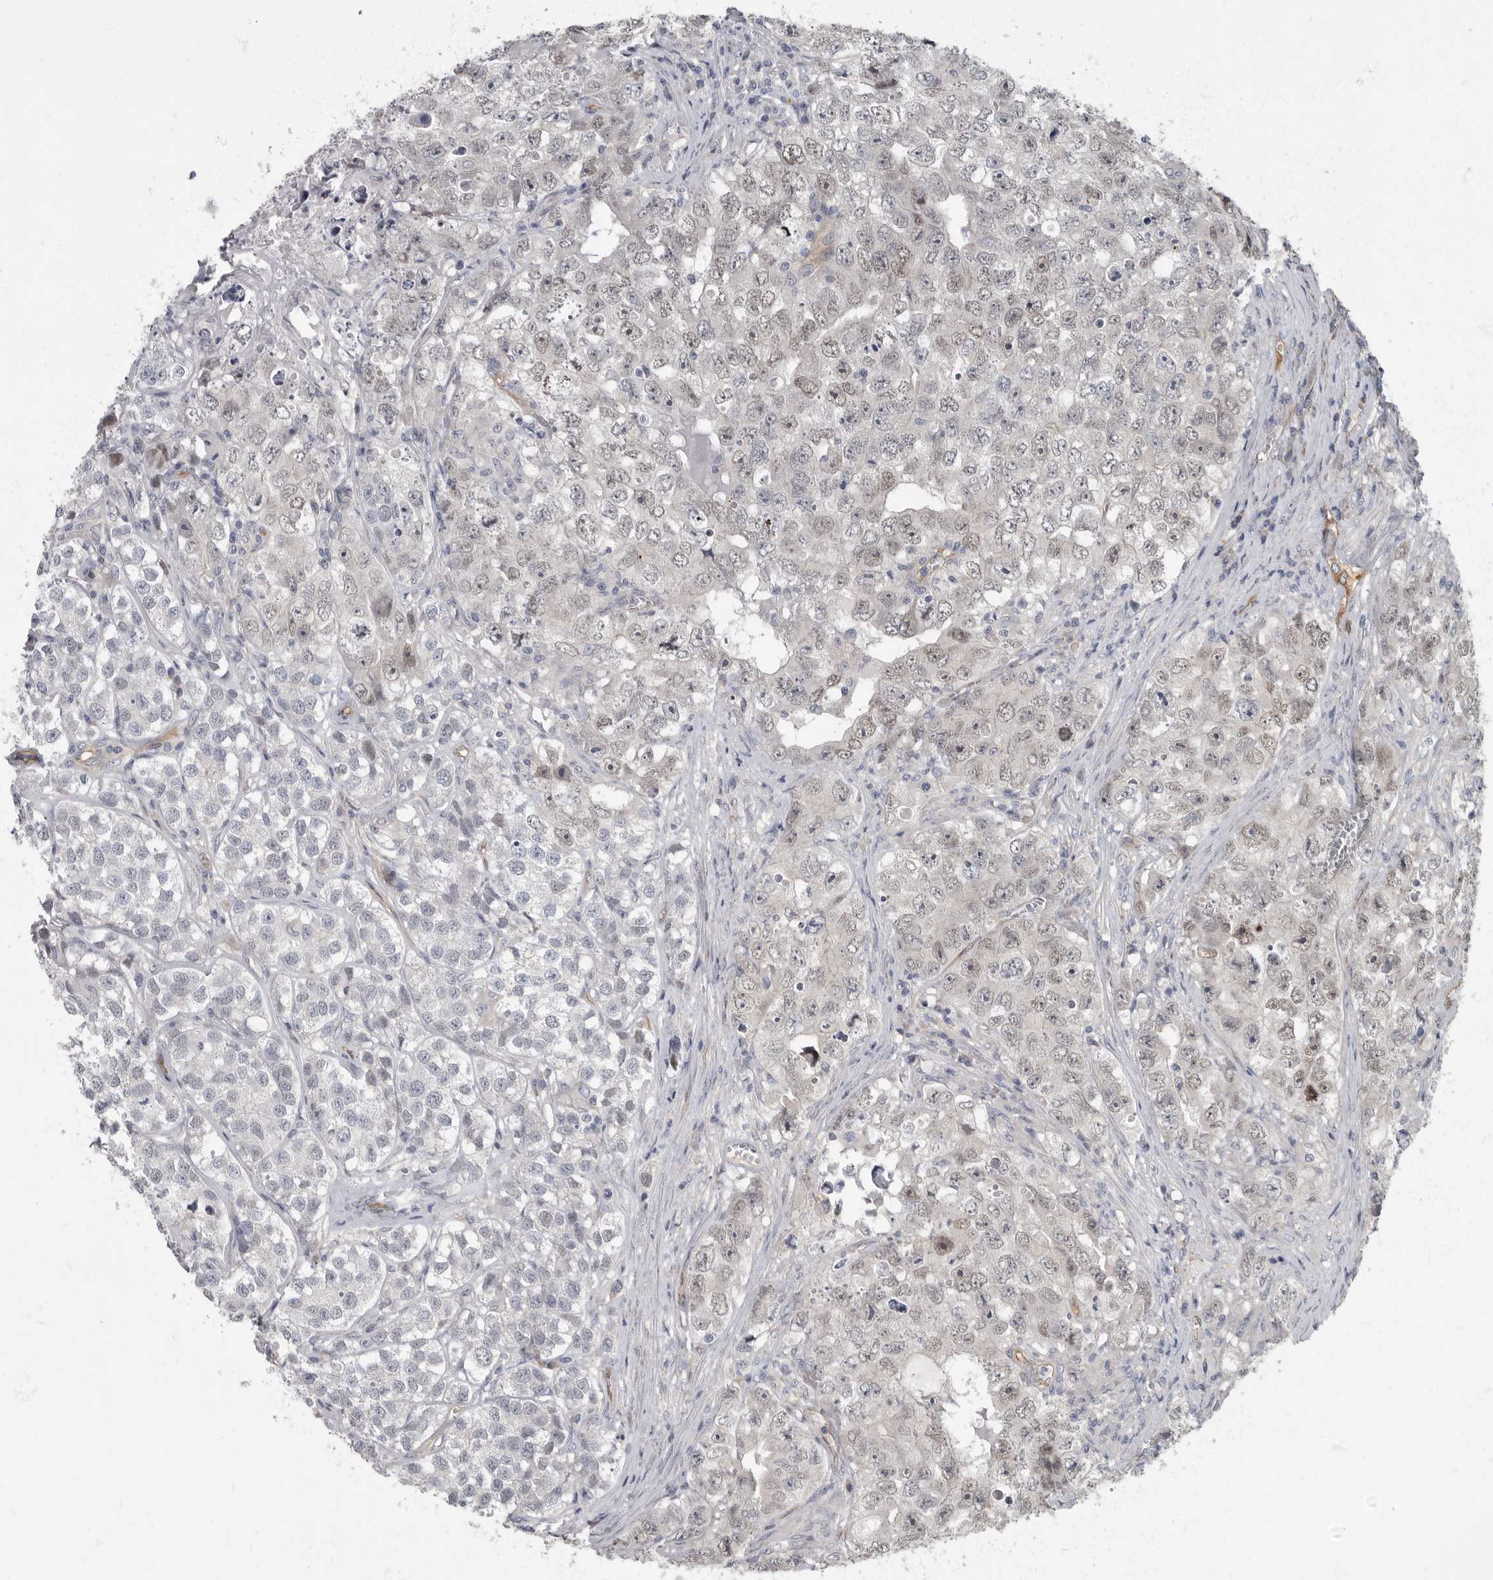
{"staining": {"intensity": "negative", "quantity": "none", "location": "none"}, "tissue": "testis cancer", "cell_type": "Tumor cells", "image_type": "cancer", "snomed": [{"axis": "morphology", "description": "Seminoma, NOS"}, {"axis": "morphology", "description": "Carcinoma, Embryonal, NOS"}, {"axis": "topography", "description": "Testis"}], "caption": "Photomicrograph shows no significant protein expression in tumor cells of testis cancer (embryonal carcinoma). (DAB (3,3'-diaminobenzidine) immunohistochemistry (IHC), high magnification).", "gene": "PDK1", "patient": {"sex": "male", "age": 43}}